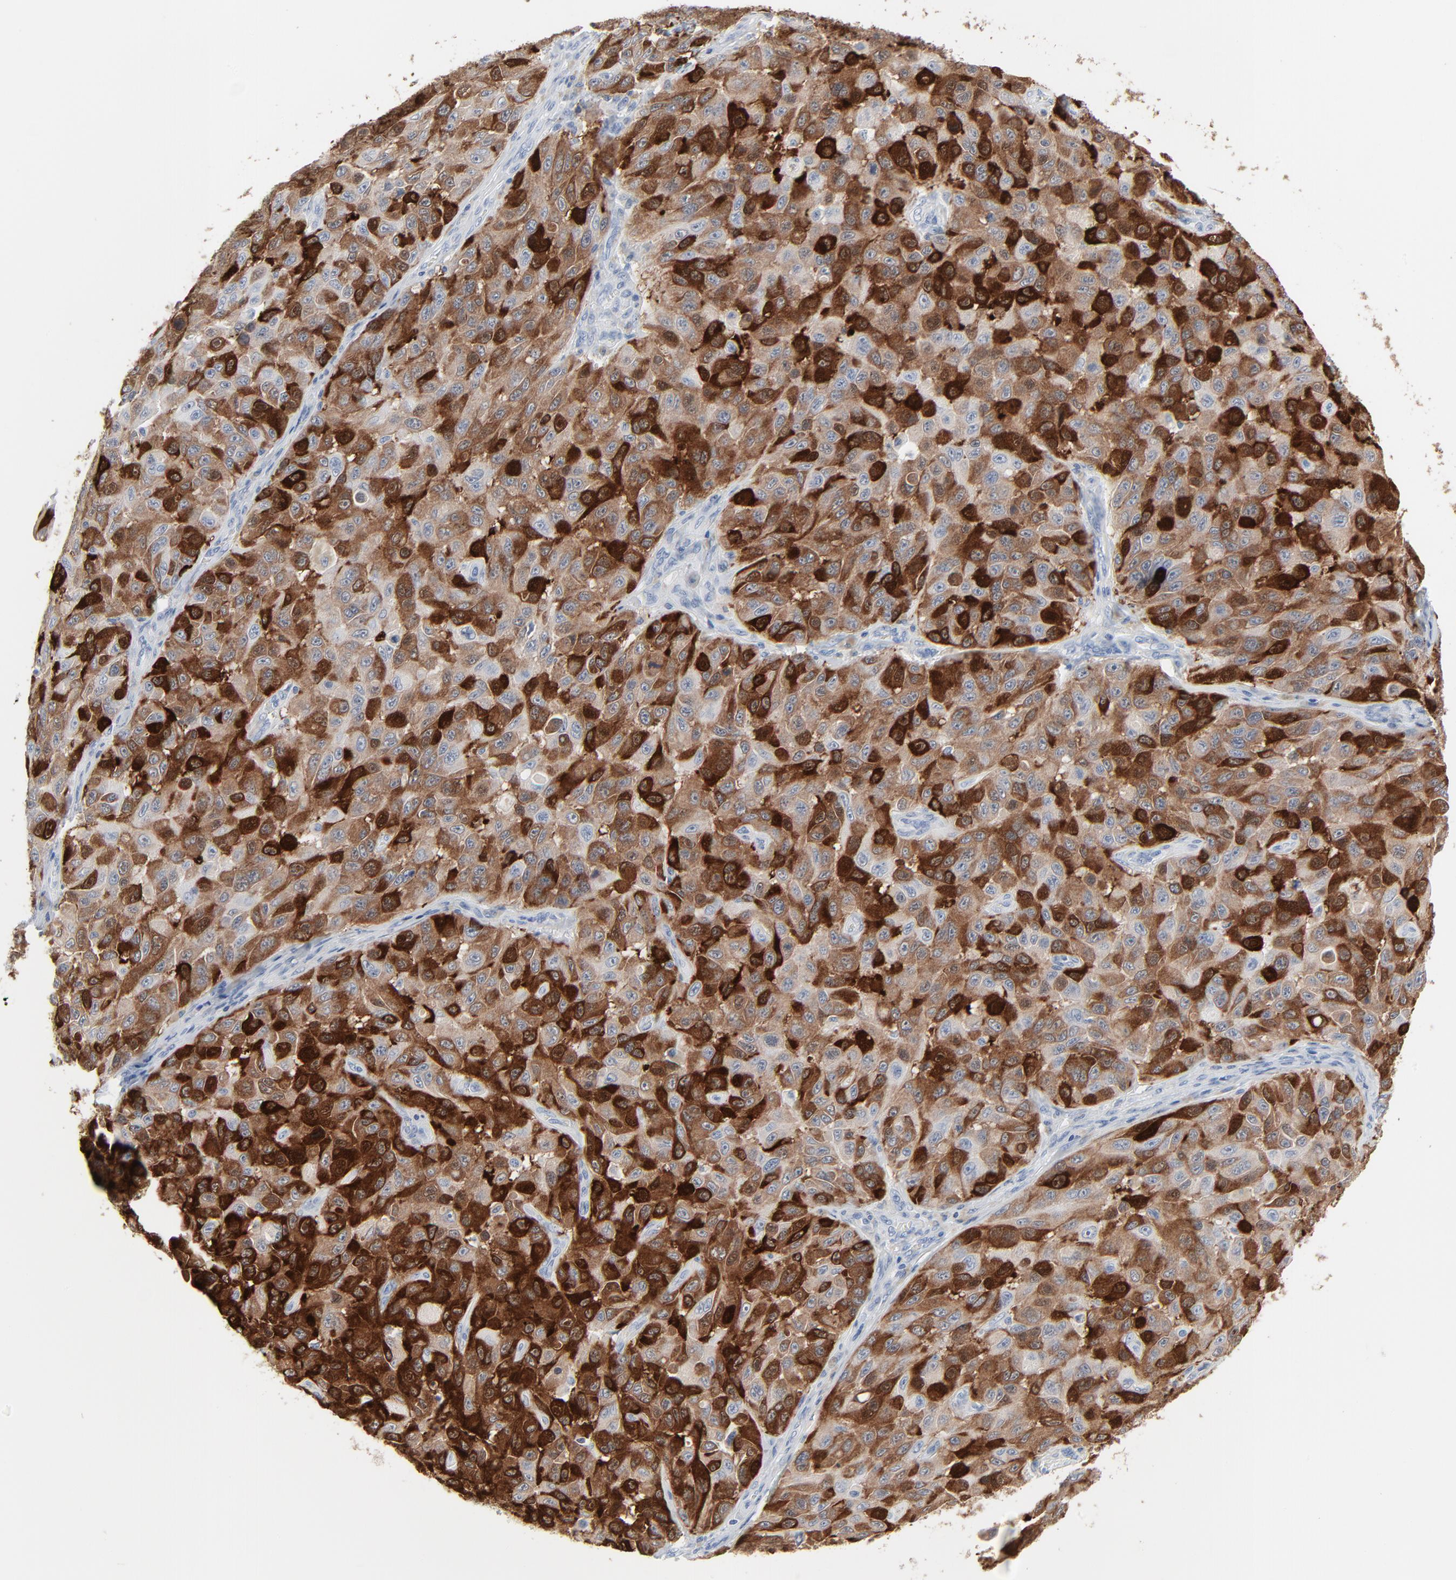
{"staining": {"intensity": "strong", "quantity": ">75%", "location": "cytoplasmic/membranous"}, "tissue": "melanoma", "cell_type": "Tumor cells", "image_type": "cancer", "snomed": [{"axis": "morphology", "description": "Malignant melanoma, NOS"}, {"axis": "topography", "description": "Skin"}], "caption": "Immunohistochemical staining of melanoma shows high levels of strong cytoplasmic/membranous positivity in approximately >75% of tumor cells. (Stains: DAB in brown, nuclei in blue, Microscopy: brightfield microscopy at high magnification).", "gene": "PHGDH", "patient": {"sex": "male", "age": 30}}